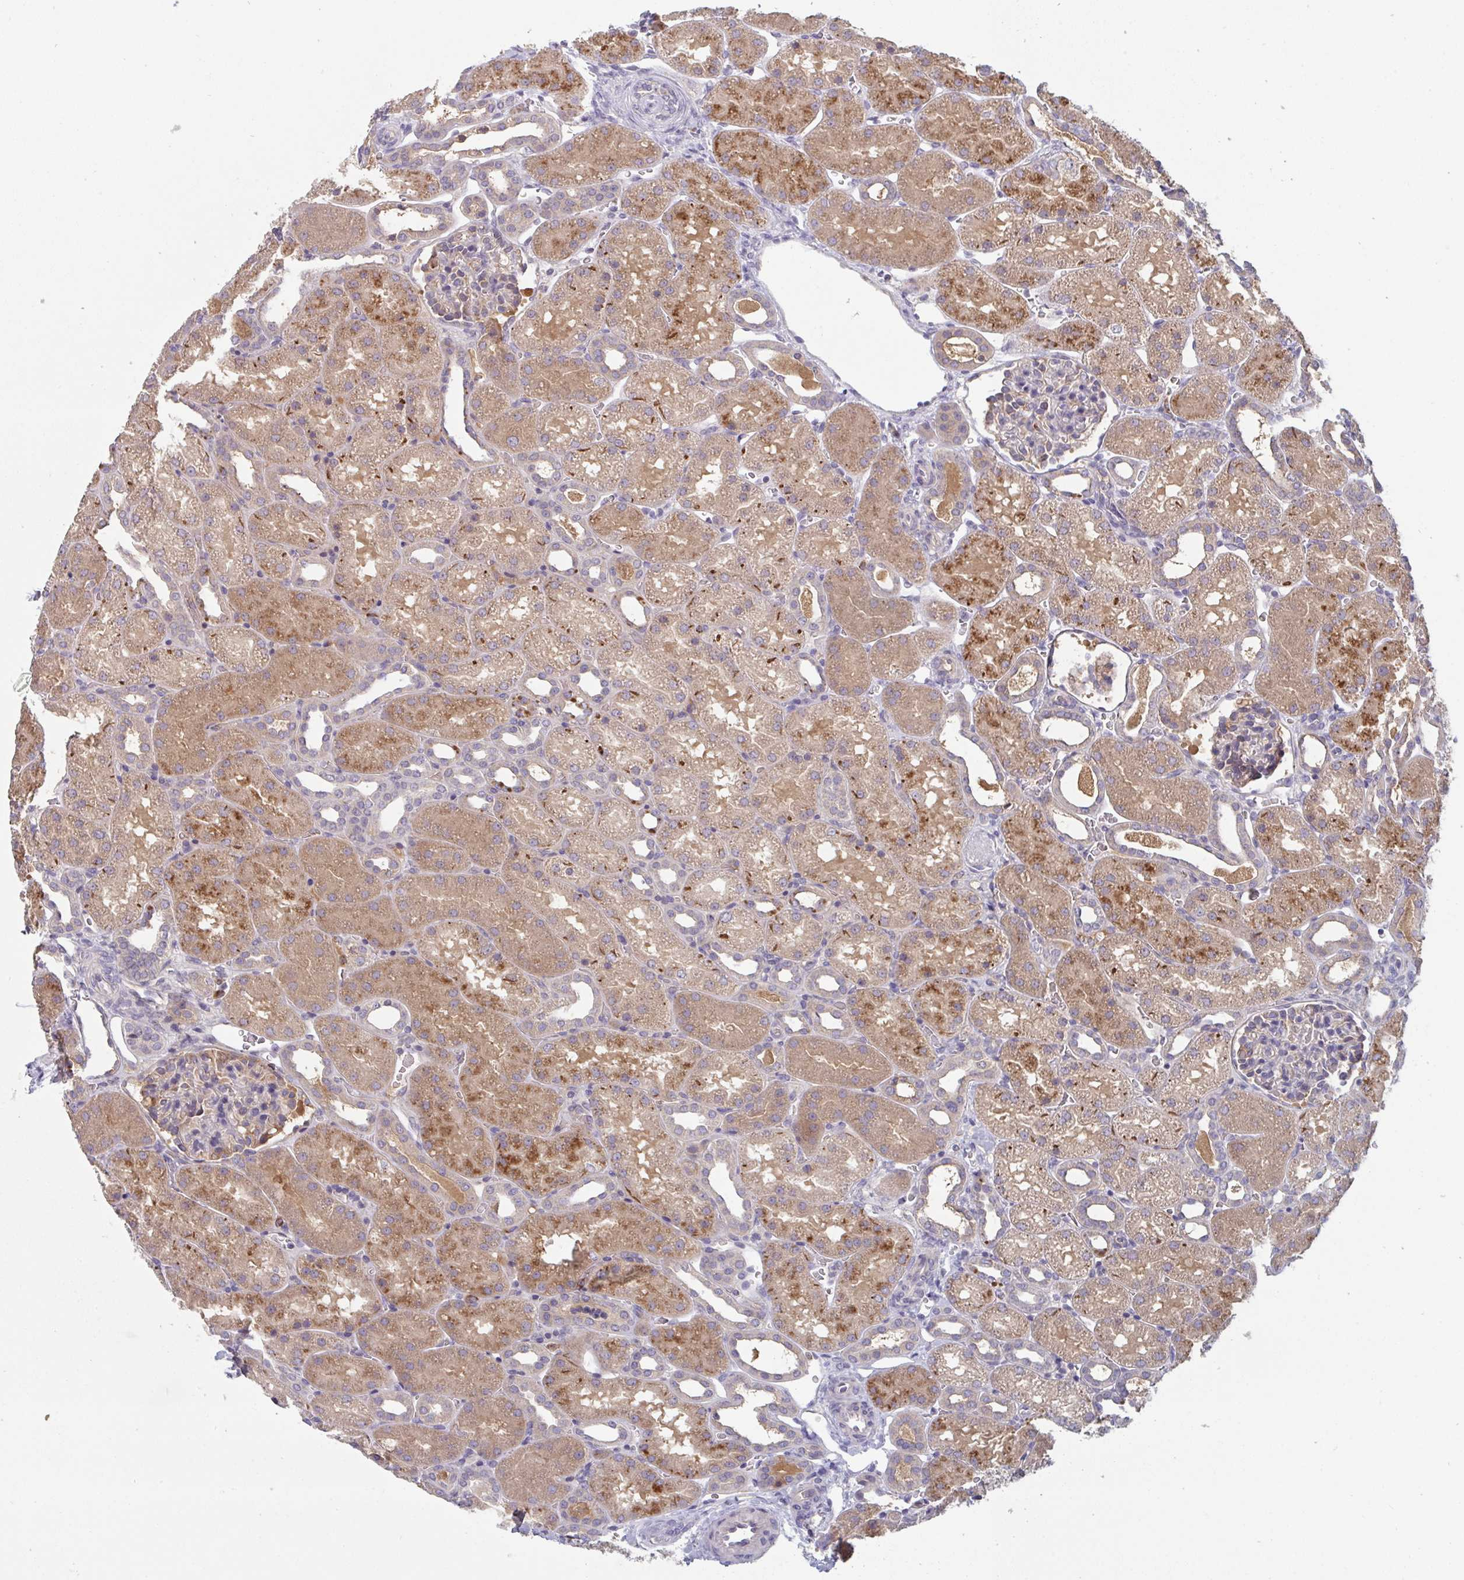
{"staining": {"intensity": "negative", "quantity": "none", "location": "none"}, "tissue": "kidney", "cell_type": "Cells in glomeruli", "image_type": "normal", "snomed": [{"axis": "morphology", "description": "Normal tissue, NOS"}, {"axis": "topography", "description": "Kidney"}], "caption": "Micrograph shows no protein expression in cells in glomeruli of unremarkable kidney.", "gene": "HGFAC", "patient": {"sex": "male", "age": 2}}